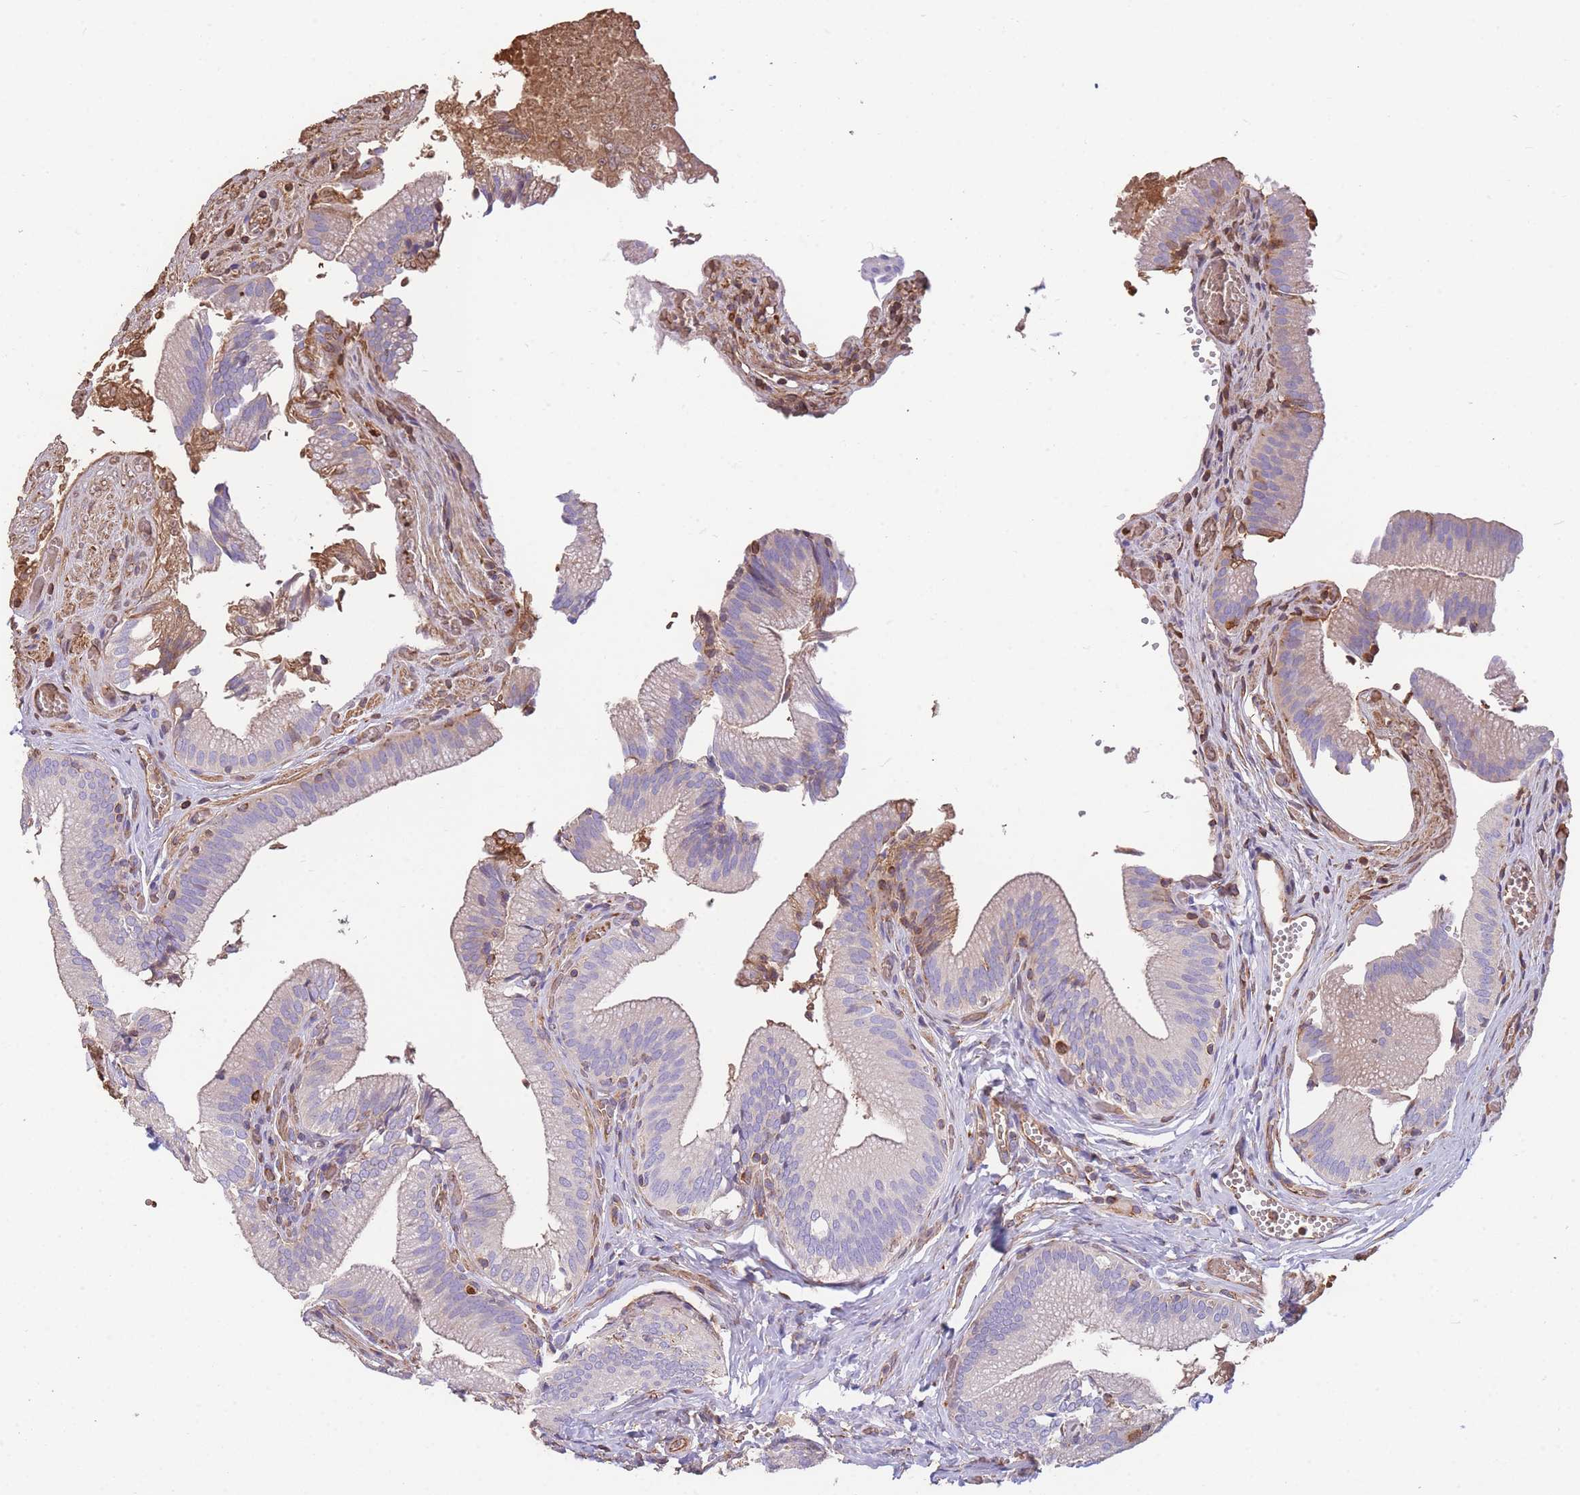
{"staining": {"intensity": "moderate", "quantity": "<25%", "location": "cytoplasmic/membranous"}, "tissue": "gallbladder", "cell_type": "Glandular cells", "image_type": "normal", "snomed": [{"axis": "morphology", "description": "Normal tissue, NOS"}, {"axis": "topography", "description": "Gallbladder"}, {"axis": "topography", "description": "Peripheral nerve tissue"}], "caption": "Immunohistochemistry micrograph of benign gallbladder: human gallbladder stained using IHC demonstrates low levels of moderate protein expression localized specifically in the cytoplasmic/membranous of glandular cells, appearing as a cytoplasmic/membranous brown color.", "gene": "ANKRD53", "patient": {"sex": "male", "age": 17}}